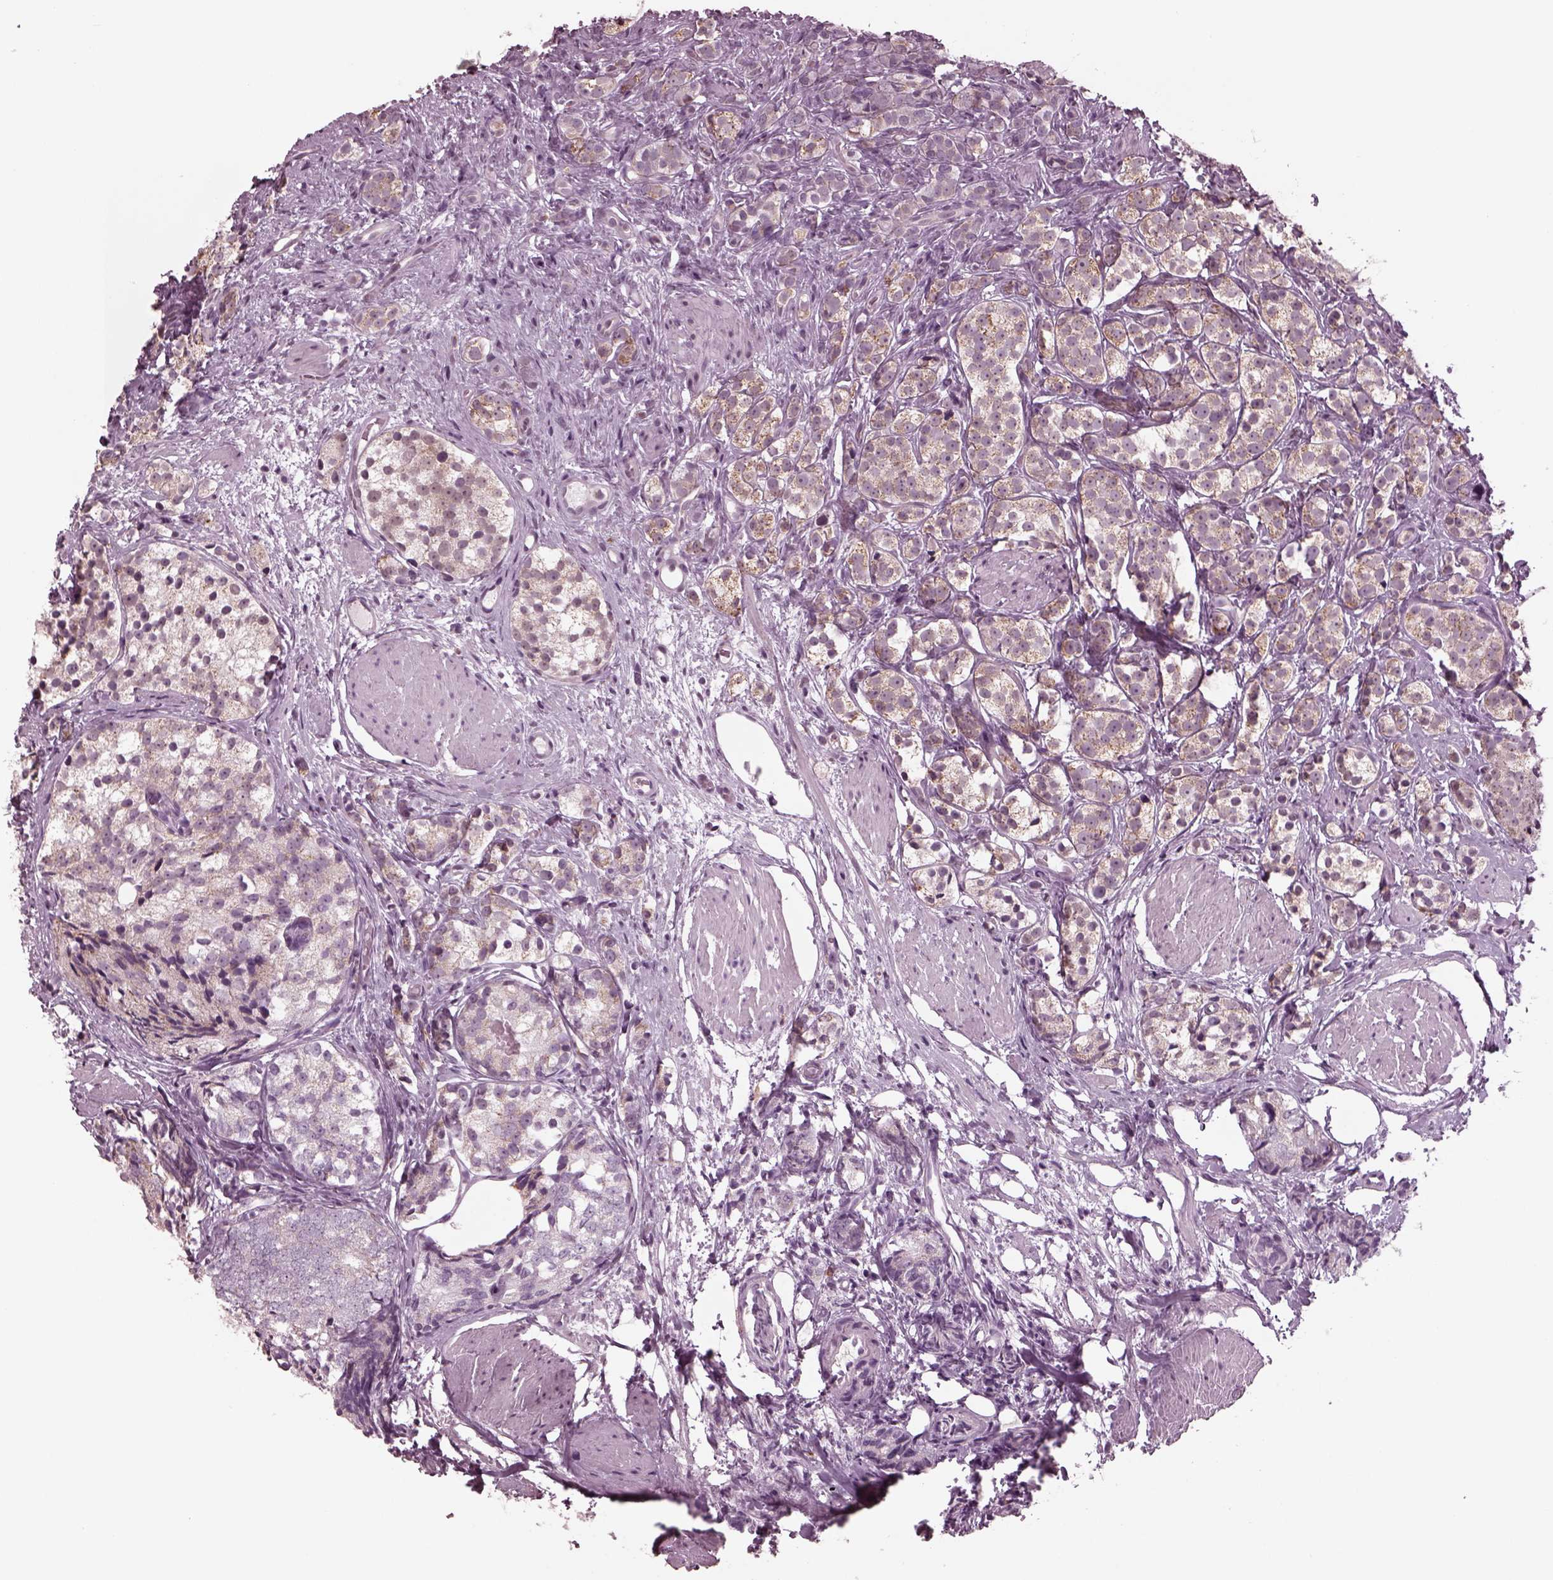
{"staining": {"intensity": "moderate", "quantity": "<25%", "location": "cytoplasmic/membranous"}, "tissue": "prostate cancer", "cell_type": "Tumor cells", "image_type": "cancer", "snomed": [{"axis": "morphology", "description": "Adenocarcinoma, High grade"}, {"axis": "topography", "description": "Prostate"}], "caption": "IHC (DAB) staining of prostate high-grade adenocarcinoma demonstrates moderate cytoplasmic/membranous protein staining in approximately <25% of tumor cells.", "gene": "CELSR3", "patient": {"sex": "male", "age": 53}}